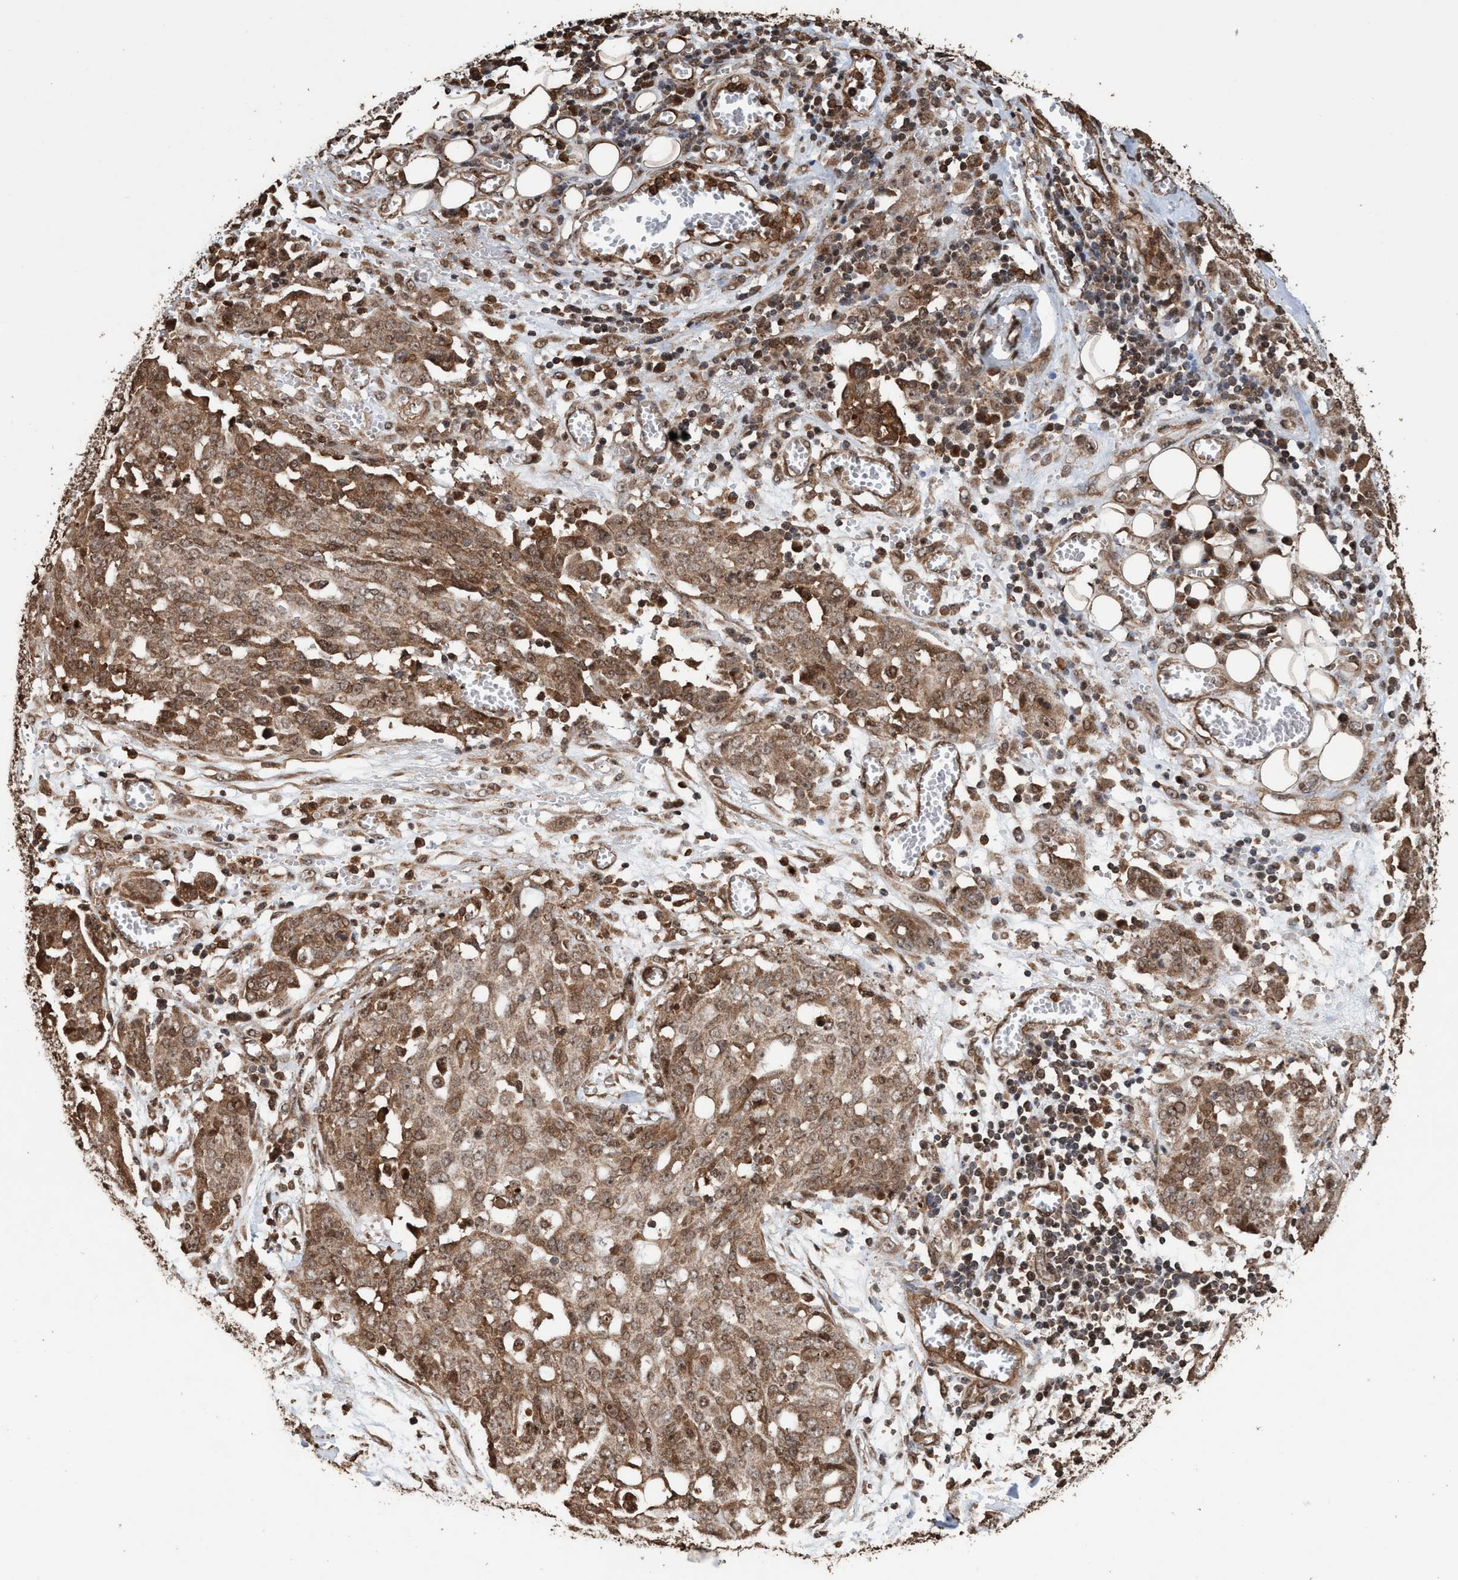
{"staining": {"intensity": "moderate", "quantity": ">75%", "location": "cytoplasmic/membranous,nuclear"}, "tissue": "ovarian cancer", "cell_type": "Tumor cells", "image_type": "cancer", "snomed": [{"axis": "morphology", "description": "Cystadenocarcinoma, serous, NOS"}, {"axis": "topography", "description": "Soft tissue"}, {"axis": "topography", "description": "Ovary"}], "caption": "Immunohistochemistry (IHC) histopathology image of human ovarian cancer (serous cystadenocarcinoma) stained for a protein (brown), which displays medium levels of moderate cytoplasmic/membranous and nuclear staining in about >75% of tumor cells.", "gene": "TRPC7", "patient": {"sex": "female", "age": 57}}